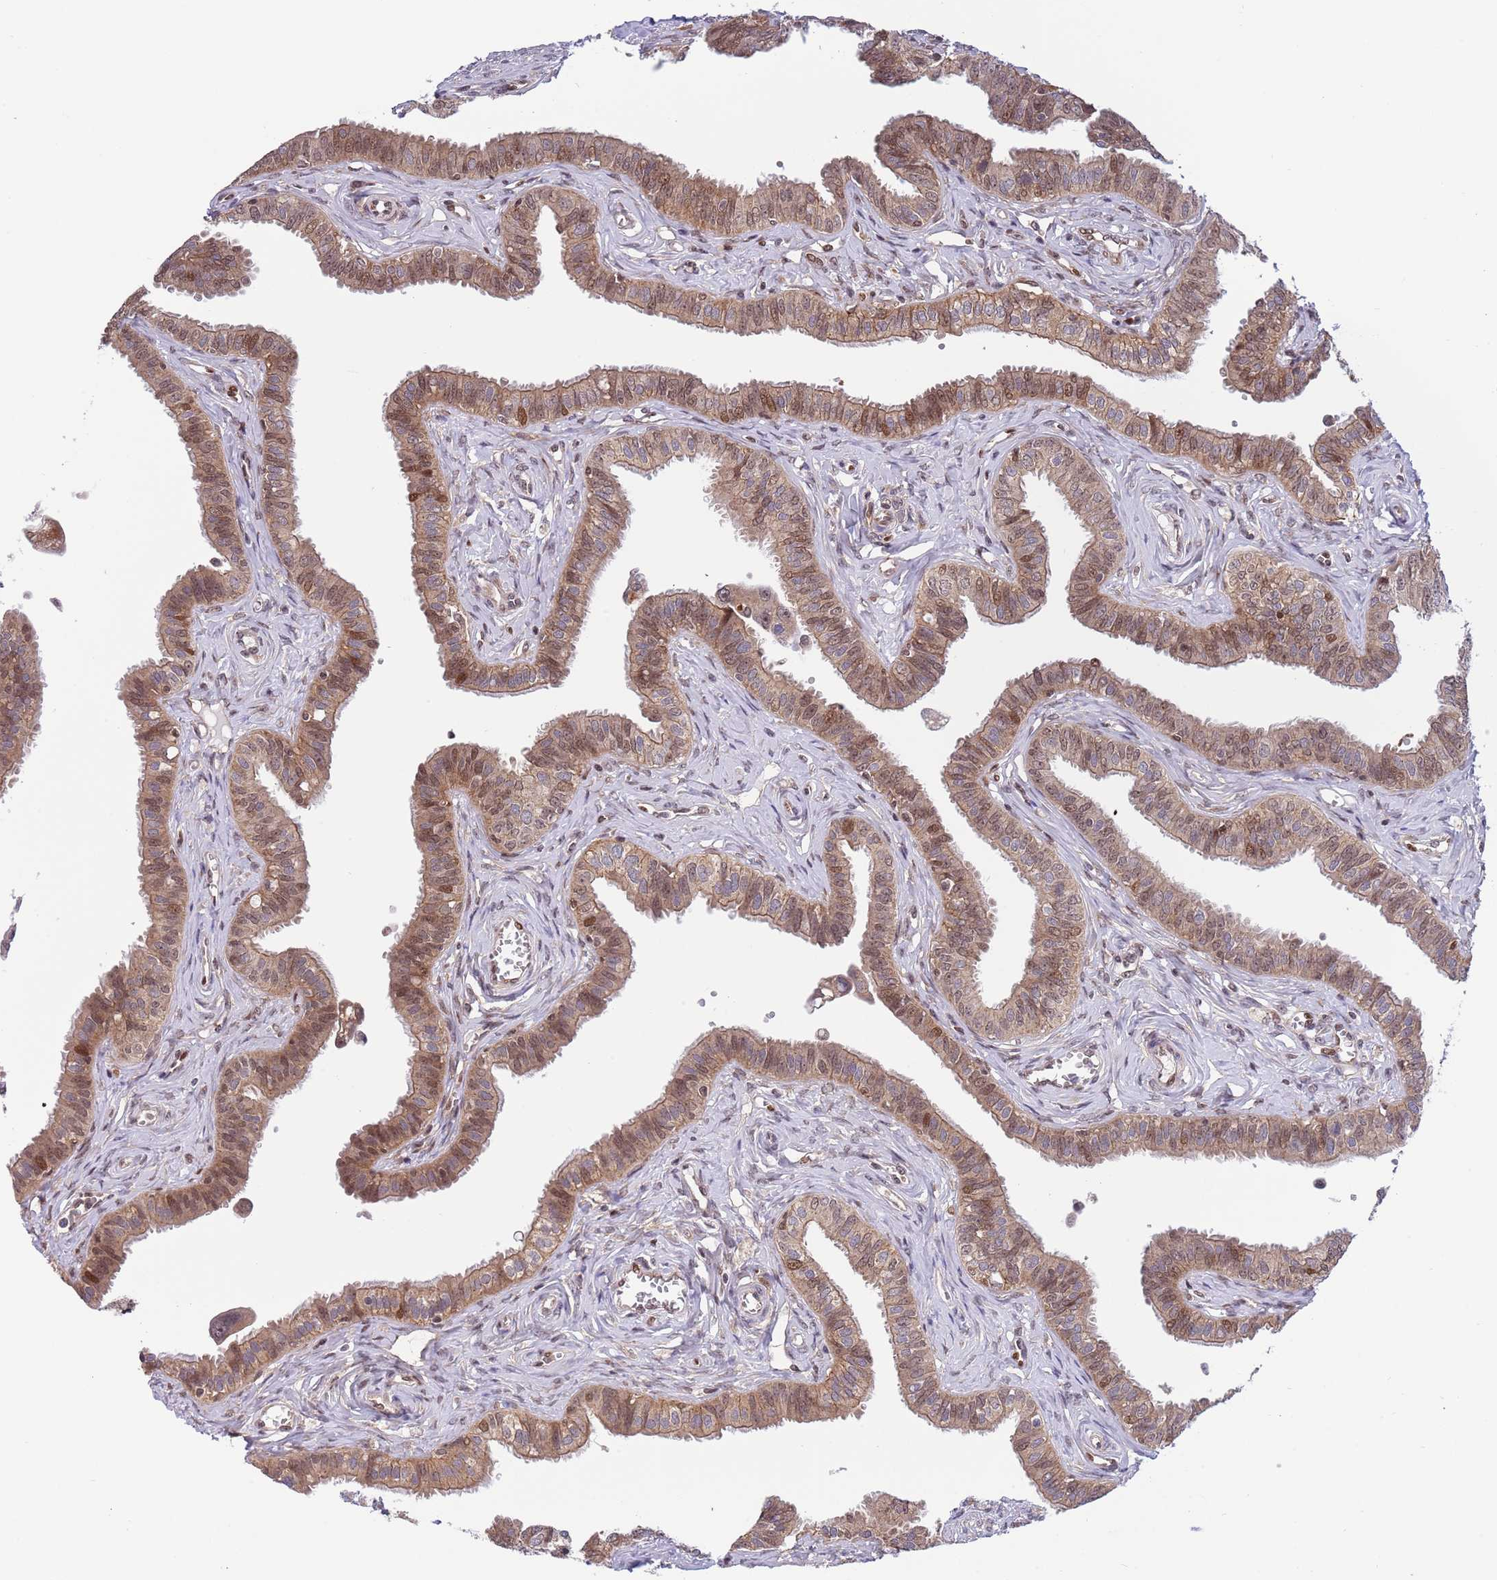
{"staining": {"intensity": "strong", "quantity": "25%-75%", "location": "cytoplasmic/membranous,nuclear"}, "tissue": "fallopian tube", "cell_type": "Glandular cells", "image_type": "normal", "snomed": [{"axis": "morphology", "description": "Normal tissue, NOS"}, {"axis": "morphology", "description": "Carcinoma, NOS"}, {"axis": "topography", "description": "Fallopian tube"}, {"axis": "topography", "description": "Ovary"}], "caption": "Immunohistochemical staining of normal human fallopian tube displays strong cytoplasmic/membranous,nuclear protein staining in about 25%-75% of glandular cells.", "gene": "TBX10", "patient": {"sex": "female", "age": 59}}